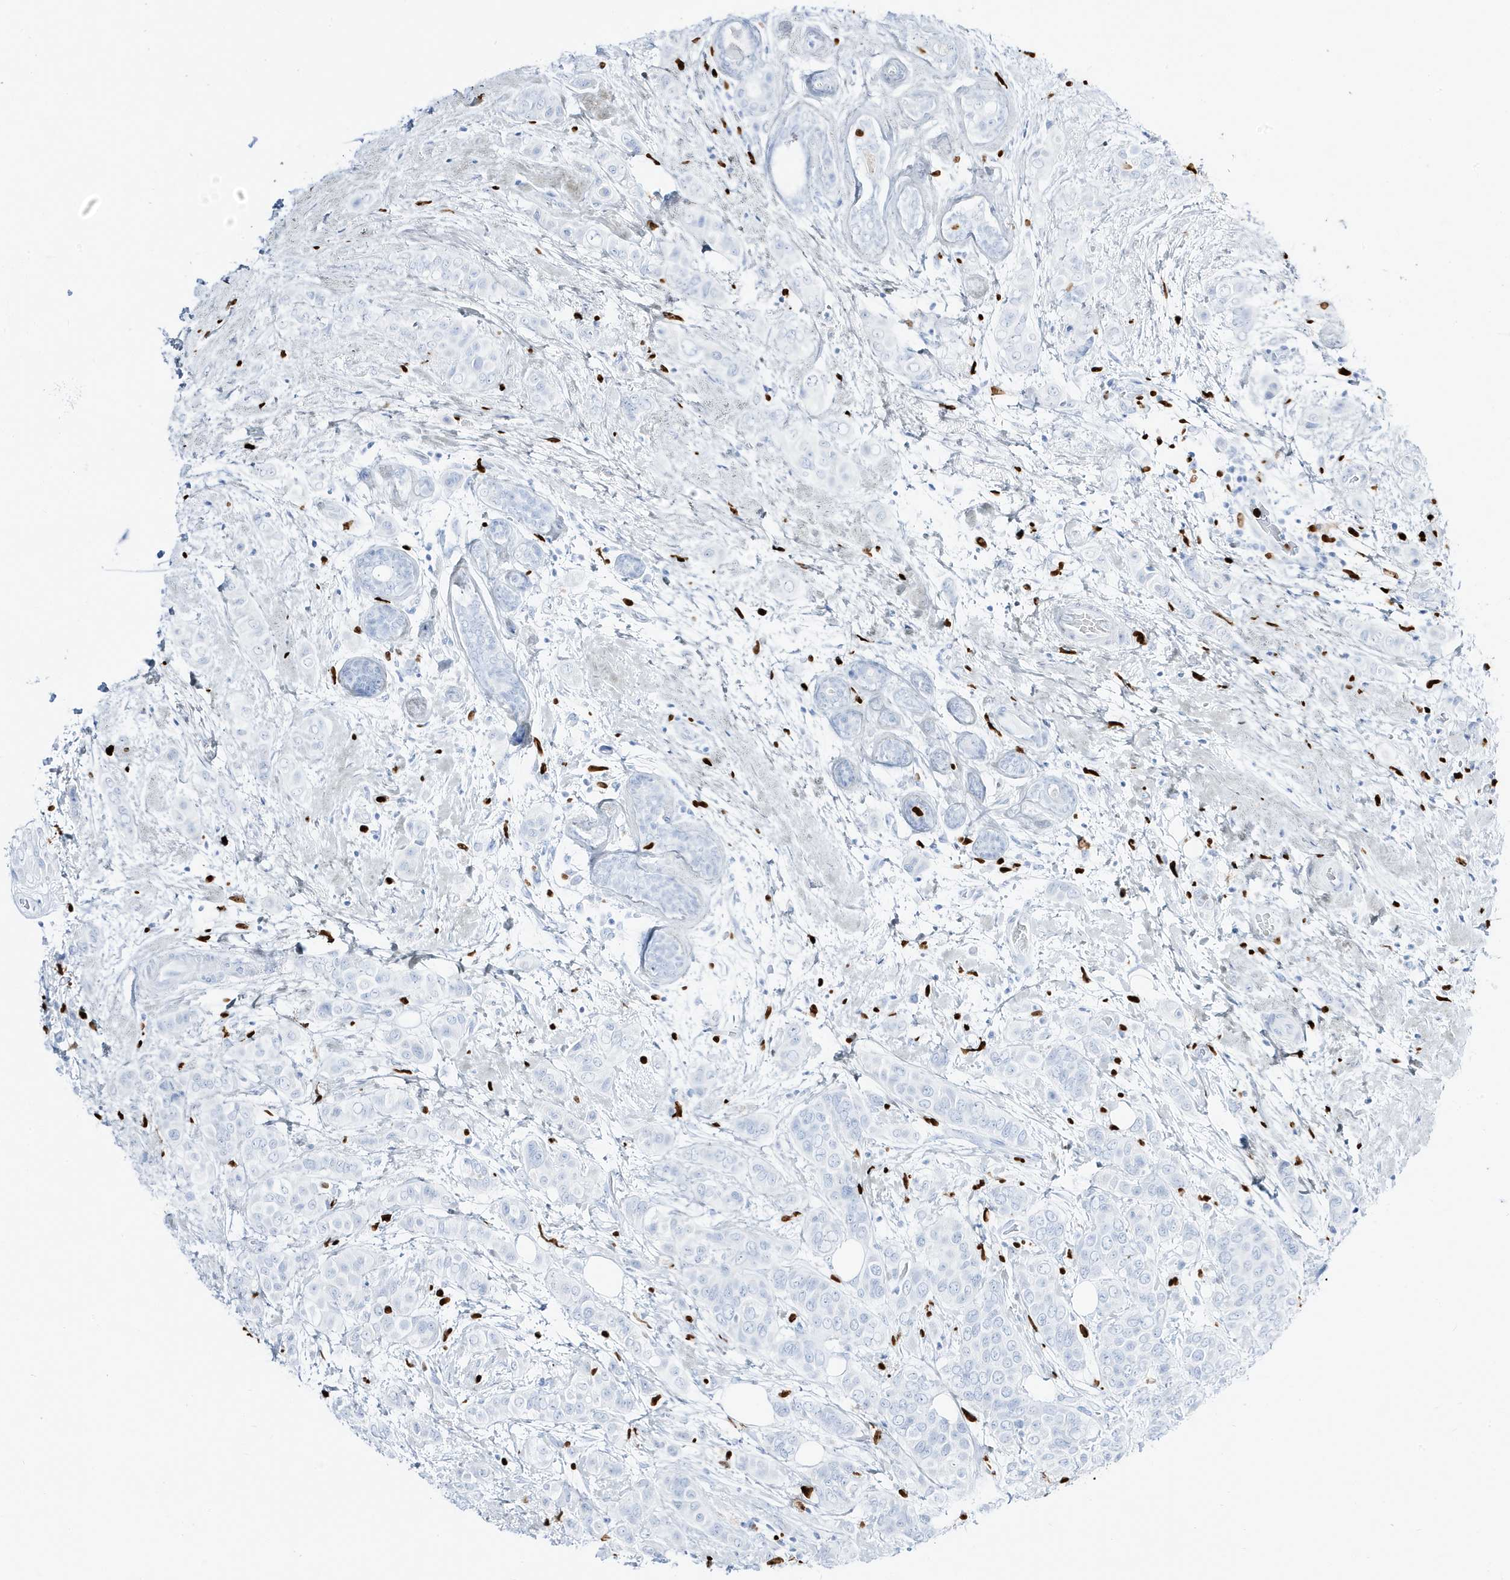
{"staining": {"intensity": "negative", "quantity": "none", "location": "none"}, "tissue": "breast cancer", "cell_type": "Tumor cells", "image_type": "cancer", "snomed": [{"axis": "morphology", "description": "Lobular carcinoma"}, {"axis": "topography", "description": "Breast"}], "caption": "IHC image of neoplastic tissue: human lobular carcinoma (breast) stained with DAB reveals no significant protein staining in tumor cells.", "gene": "MNDA", "patient": {"sex": "female", "age": 51}}